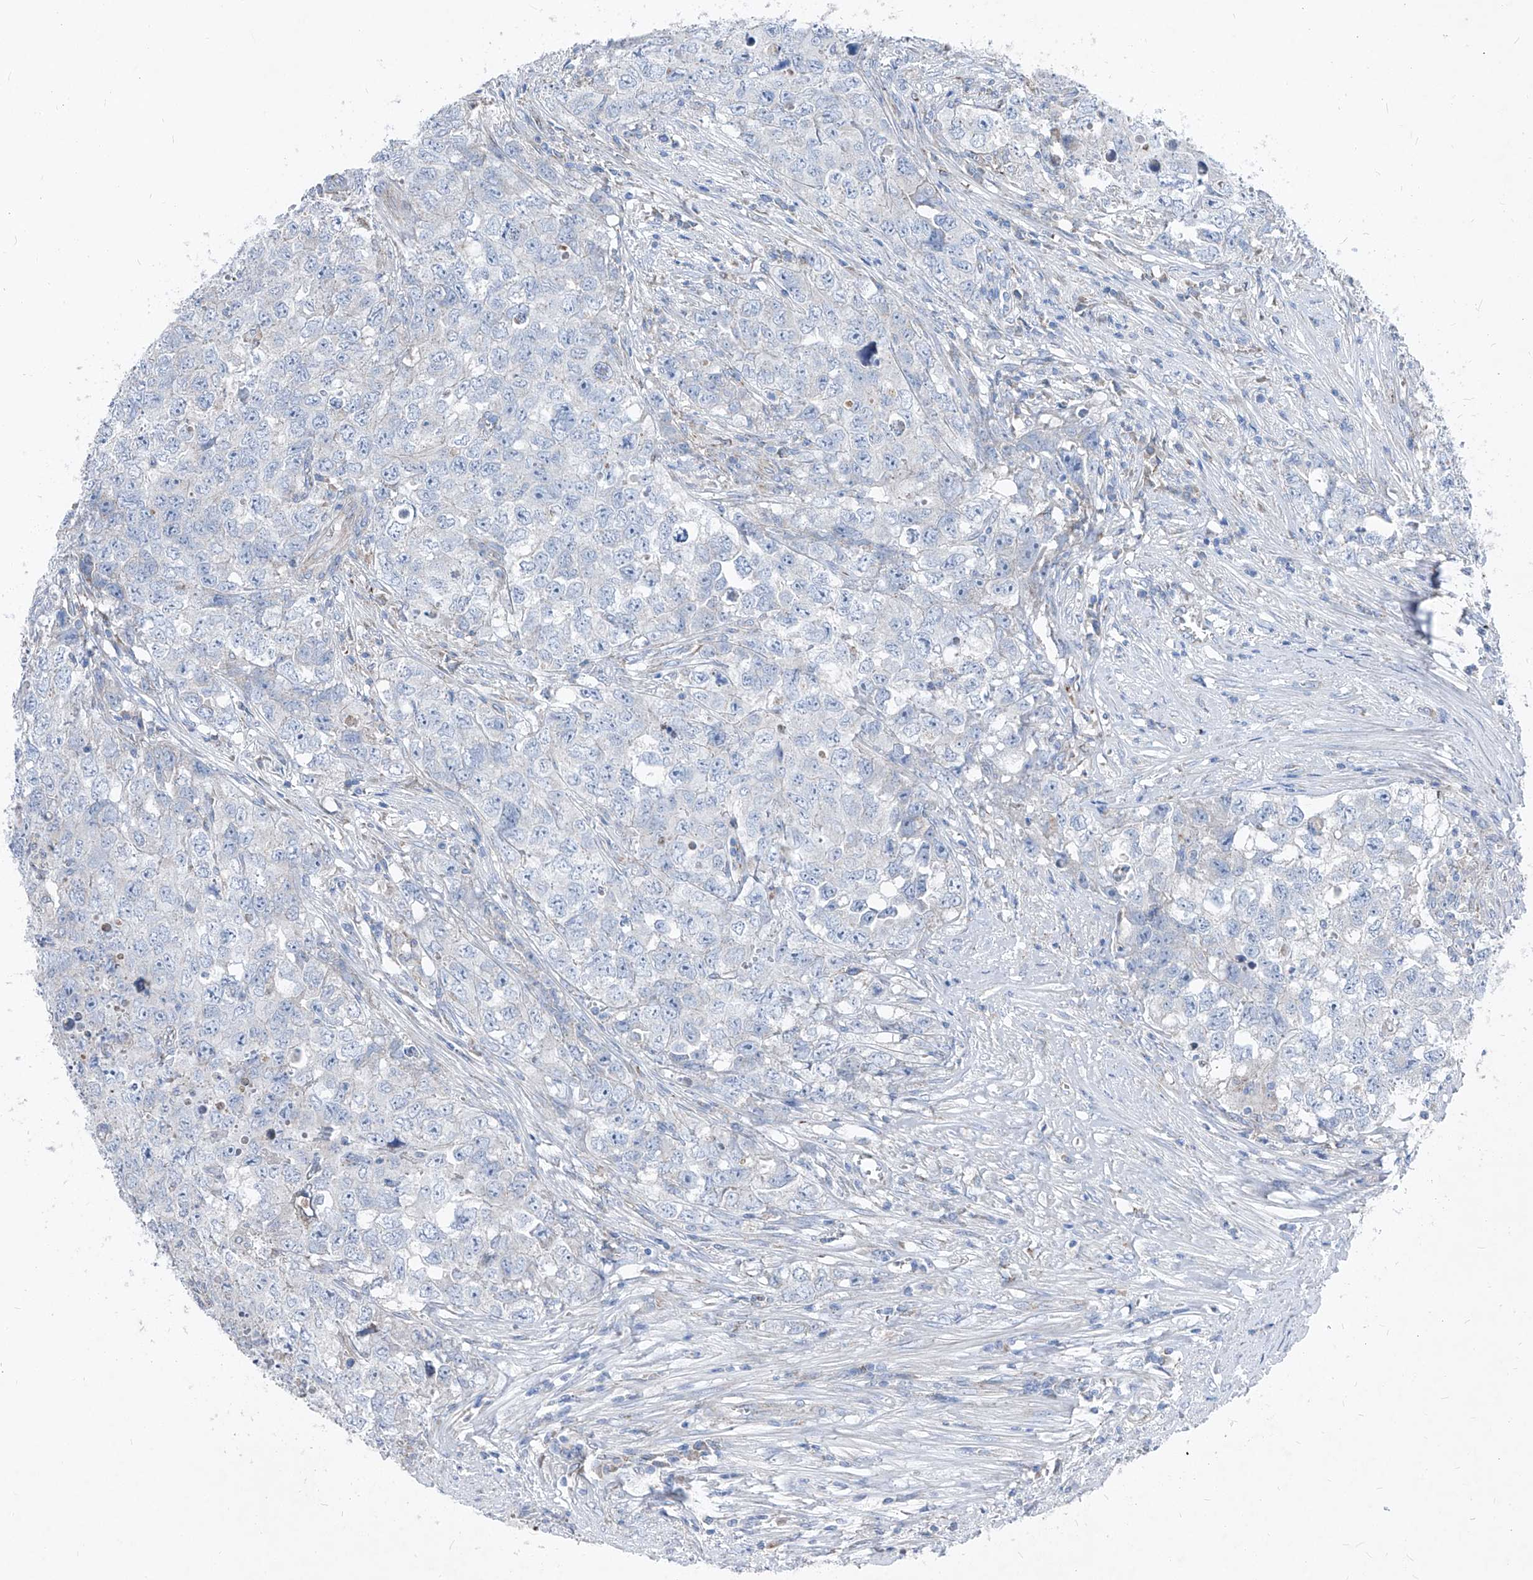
{"staining": {"intensity": "negative", "quantity": "none", "location": "none"}, "tissue": "testis cancer", "cell_type": "Tumor cells", "image_type": "cancer", "snomed": [{"axis": "morphology", "description": "Seminoma, NOS"}, {"axis": "morphology", "description": "Carcinoma, Embryonal, NOS"}, {"axis": "topography", "description": "Testis"}], "caption": "Immunohistochemistry micrograph of neoplastic tissue: human testis embryonal carcinoma stained with DAB reveals no significant protein staining in tumor cells. (Immunohistochemistry, brightfield microscopy, high magnification).", "gene": "AGPS", "patient": {"sex": "male", "age": 43}}